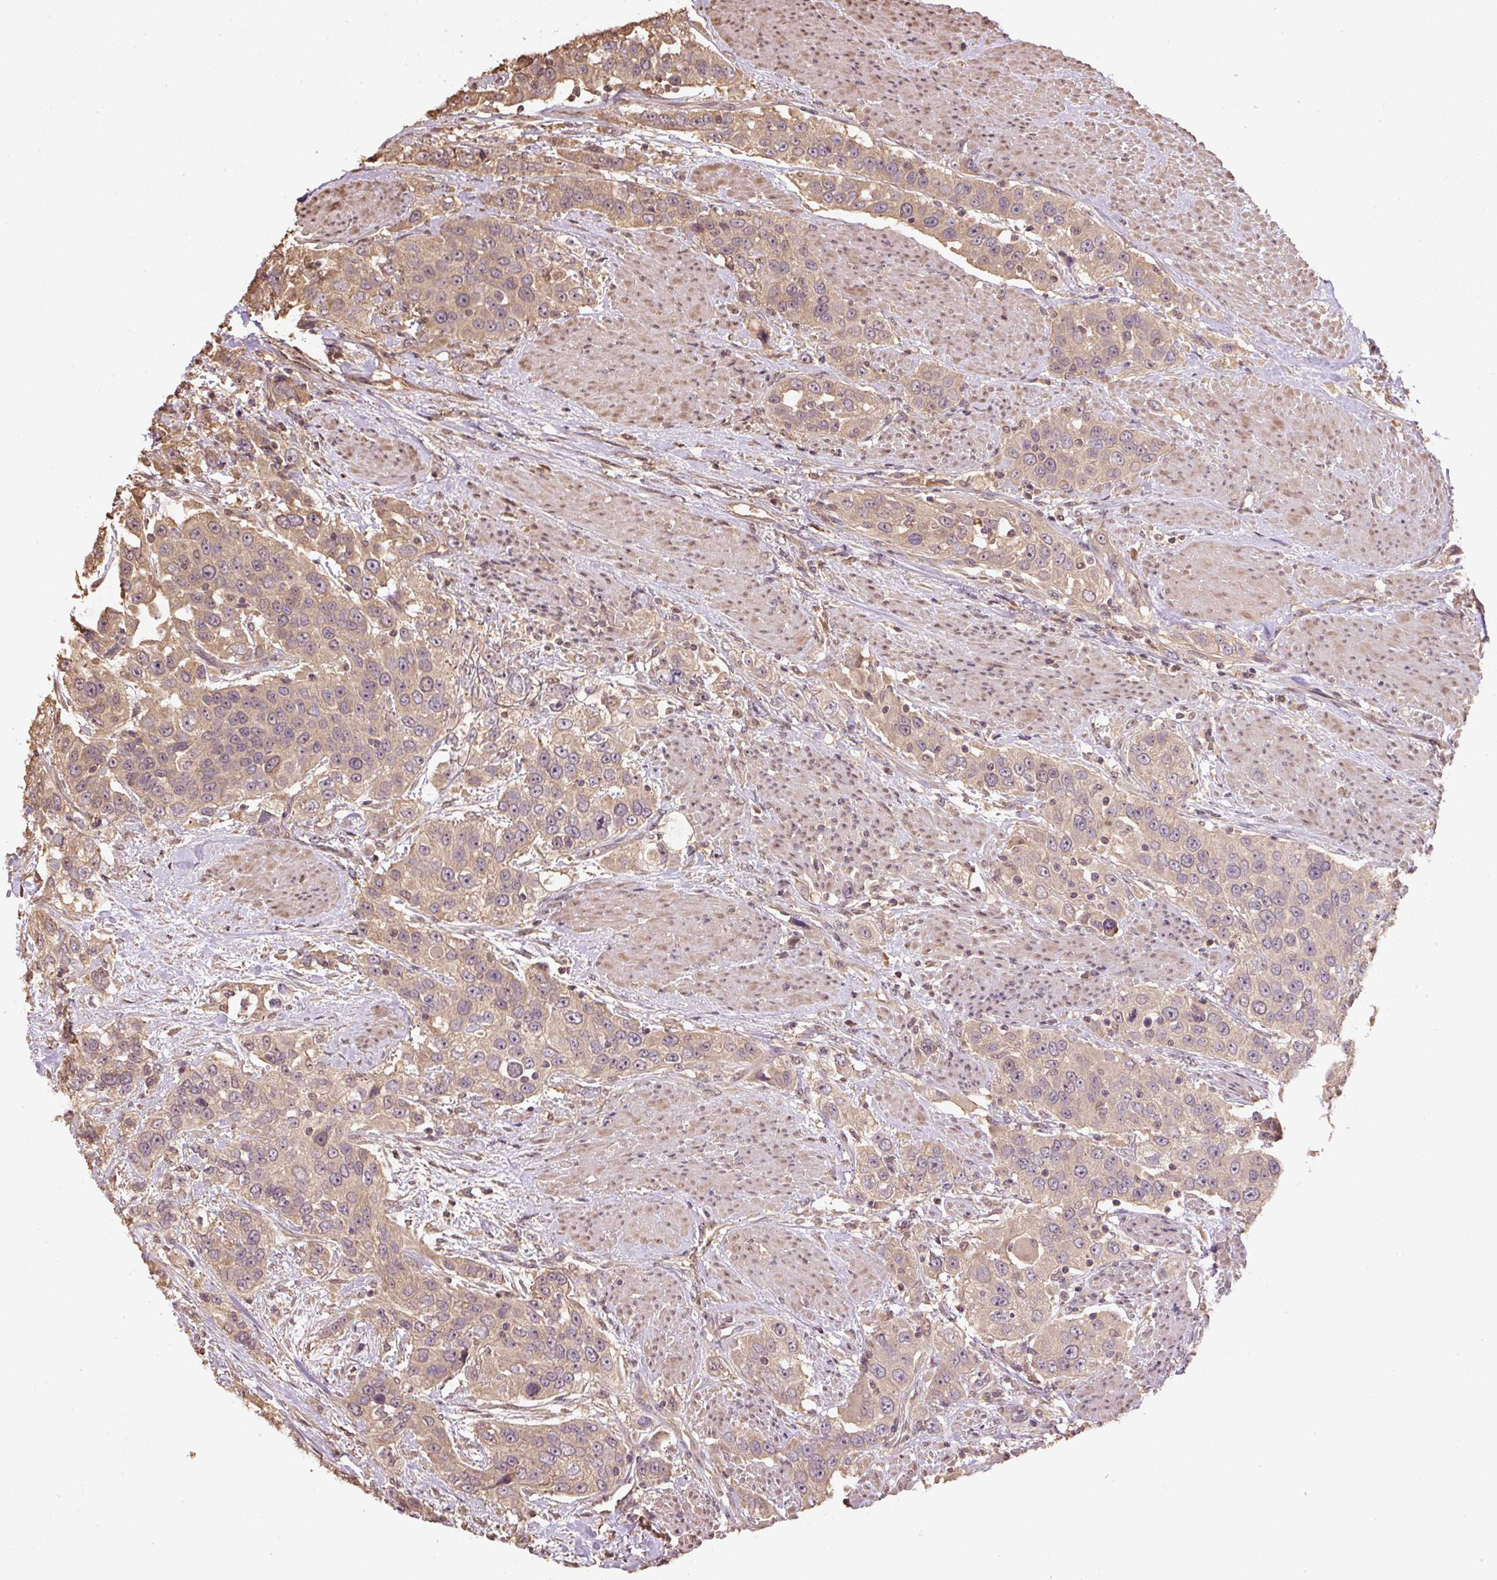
{"staining": {"intensity": "weak", "quantity": ">75%", "location": "cytoplasmic/membranous,nuclear"}, "tissue": "urothelial cancer", "cell_type": "Tumor cells", "image_type": "cancer", "snomed": [{"axis": "morphology", "description": "Urothelial carcinoma, High grade"}, {"axis": "topography", "description": "Urinary bladder"}], "caption": "Urothelial cancer stained for a protein exhibits weak cytoplasmic/membranous and nuclear positivity in tumor cells. (Stains: DAB (3,3'-diaminobenzidine) in brown, nuclei in blue, Microscopy: brightfield microscopy at high magnification).", "gene": "TMEM170B", "patient": {"sex": "female", "age": 80}}